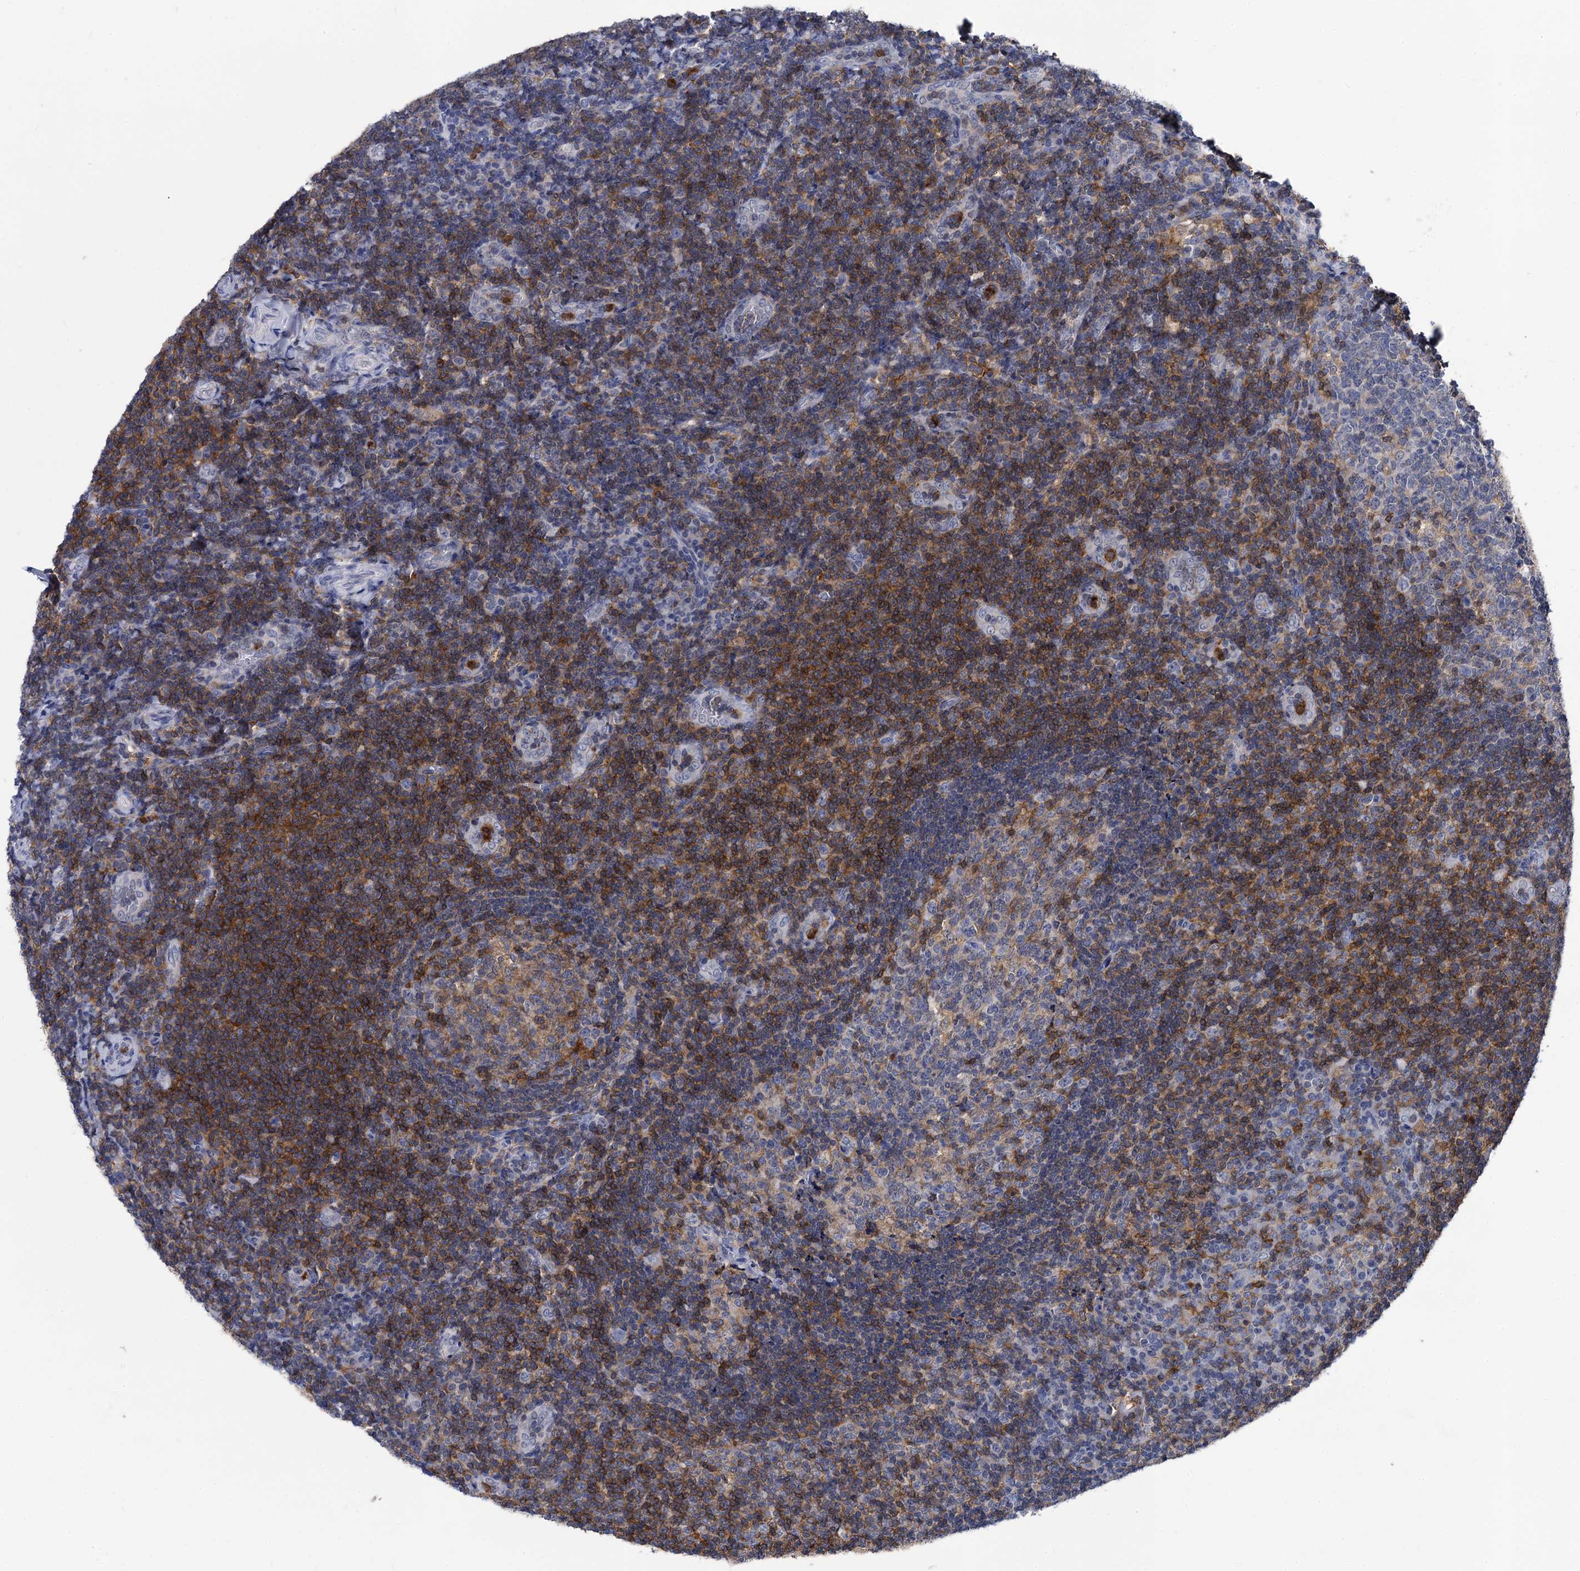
{"staining": {"intensity": "strong", "quantity": "25%-75%", "location": "cytoplasmic/membranous"}, "tissue": "tonsil", "cell_type": "Germinal center cells", "image_type": "normal", "snomed": [{"axis": "morphology", "description": "Normal tissue, NOS"}, {"axis": "topography", "description": "Tonsil"}], "caption": "Immunohistochemistry (DAB) staining of unremarkable tonsil displays strong cytoplasmic/membranous protein expression in approximately 25%-75% of germinal center cells.", "gene": "RHOG", "patient": {"sex": "male", "age": 17}}